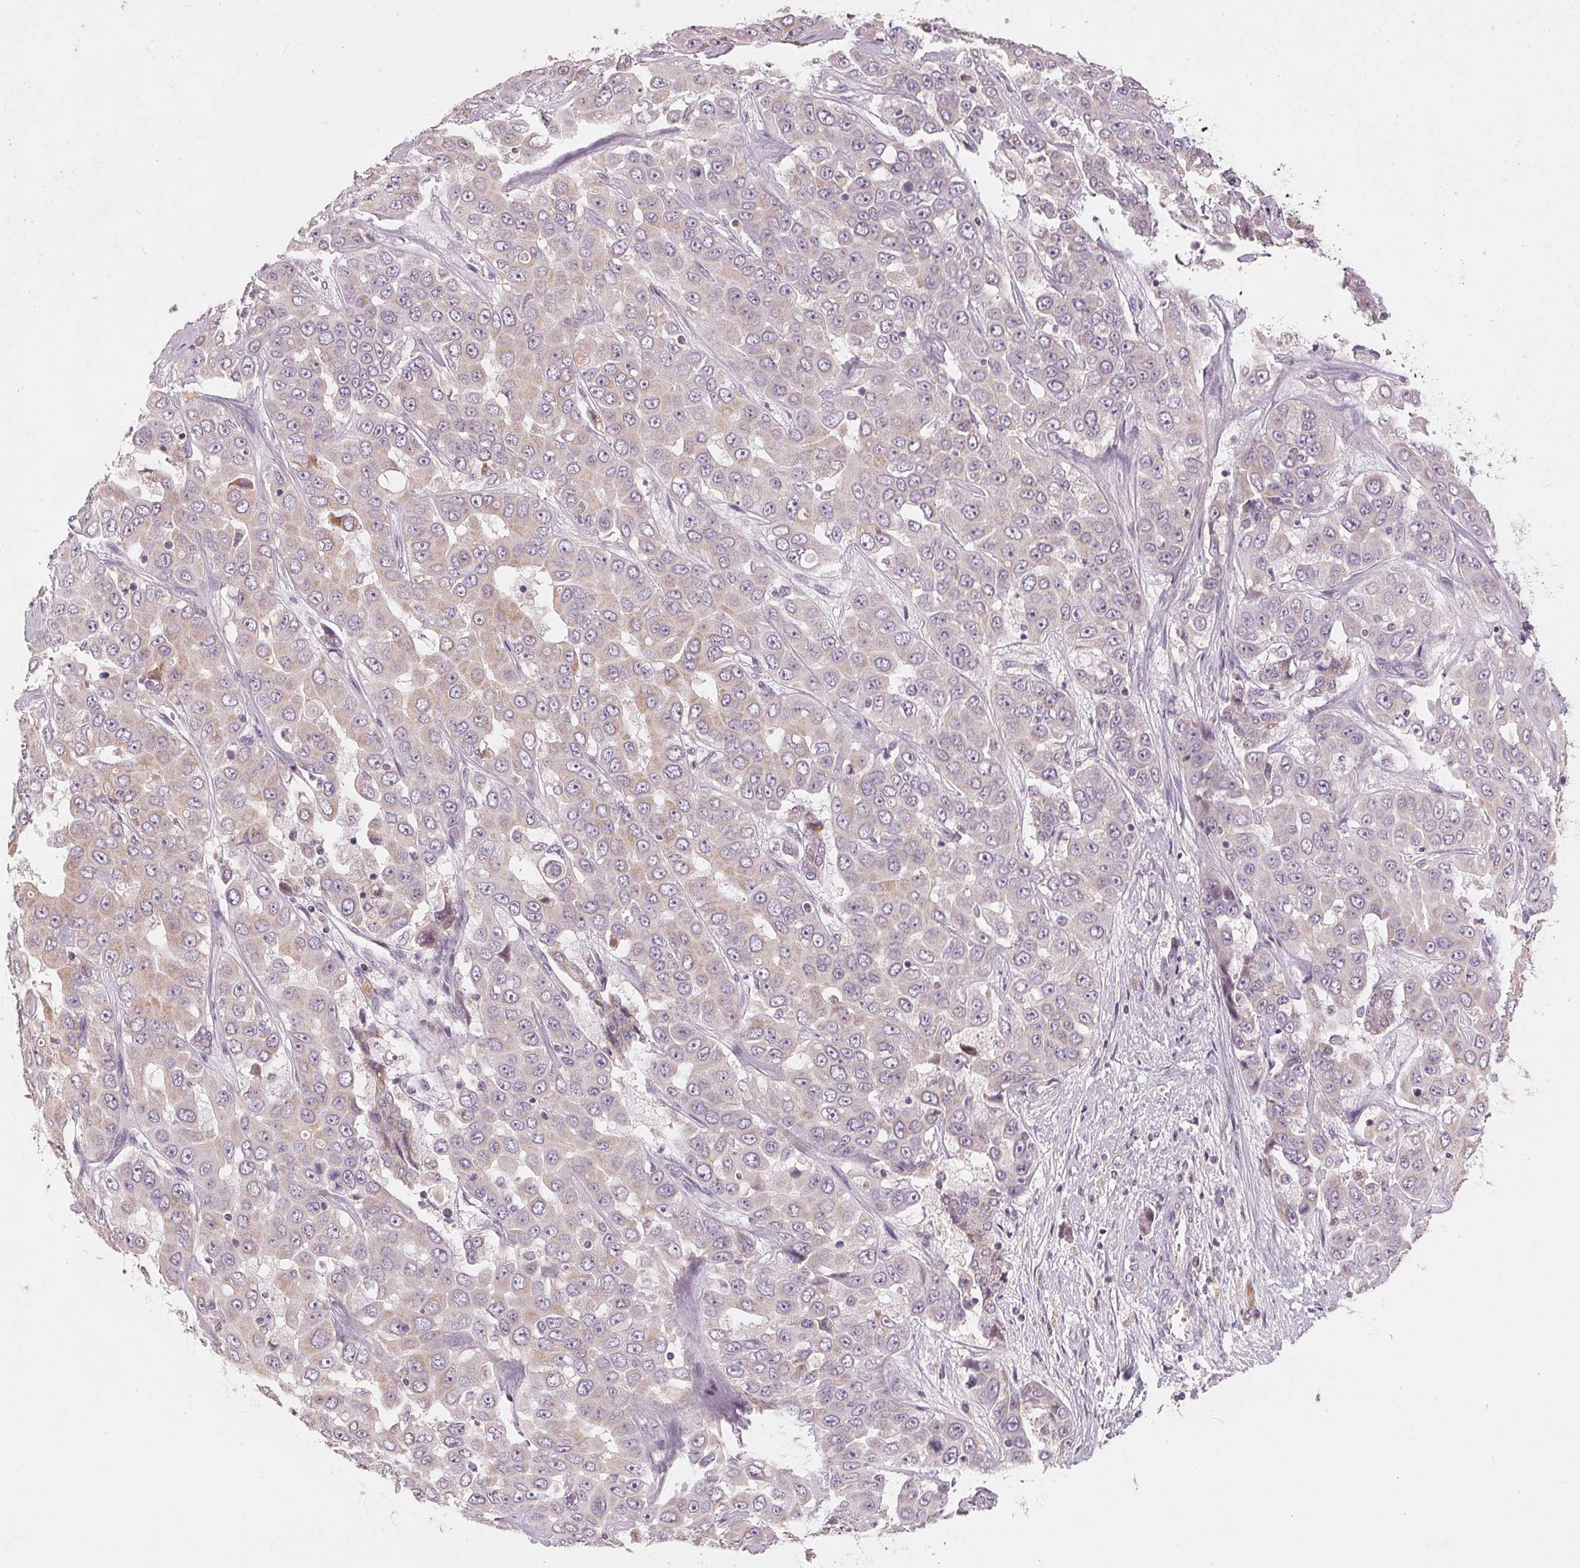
{"staining": {"intensity": "weak", "quantity": "<25%", "location": "cytoplasmic/membranous"}, "tissue": "liver cancer", "cell_type": "Tumor cells", "image_type": "cancer", "snomed": [{"axis": "morphology", "description": "Cholangiocarcinoma"}, {"axis": "topography", "description": "Liver"}], "caption": "Photomicrograph shows no significant protein staining in tumor cells of liver cholangiocarcinoma. Brightfield microscopy of immunohistochemistry (IHC) stained with DAB (brown) and hematoxylin (blue), captured at high magnification.", "gene": "TRIM60", "patient": {"sex": "female", "age": 52}}